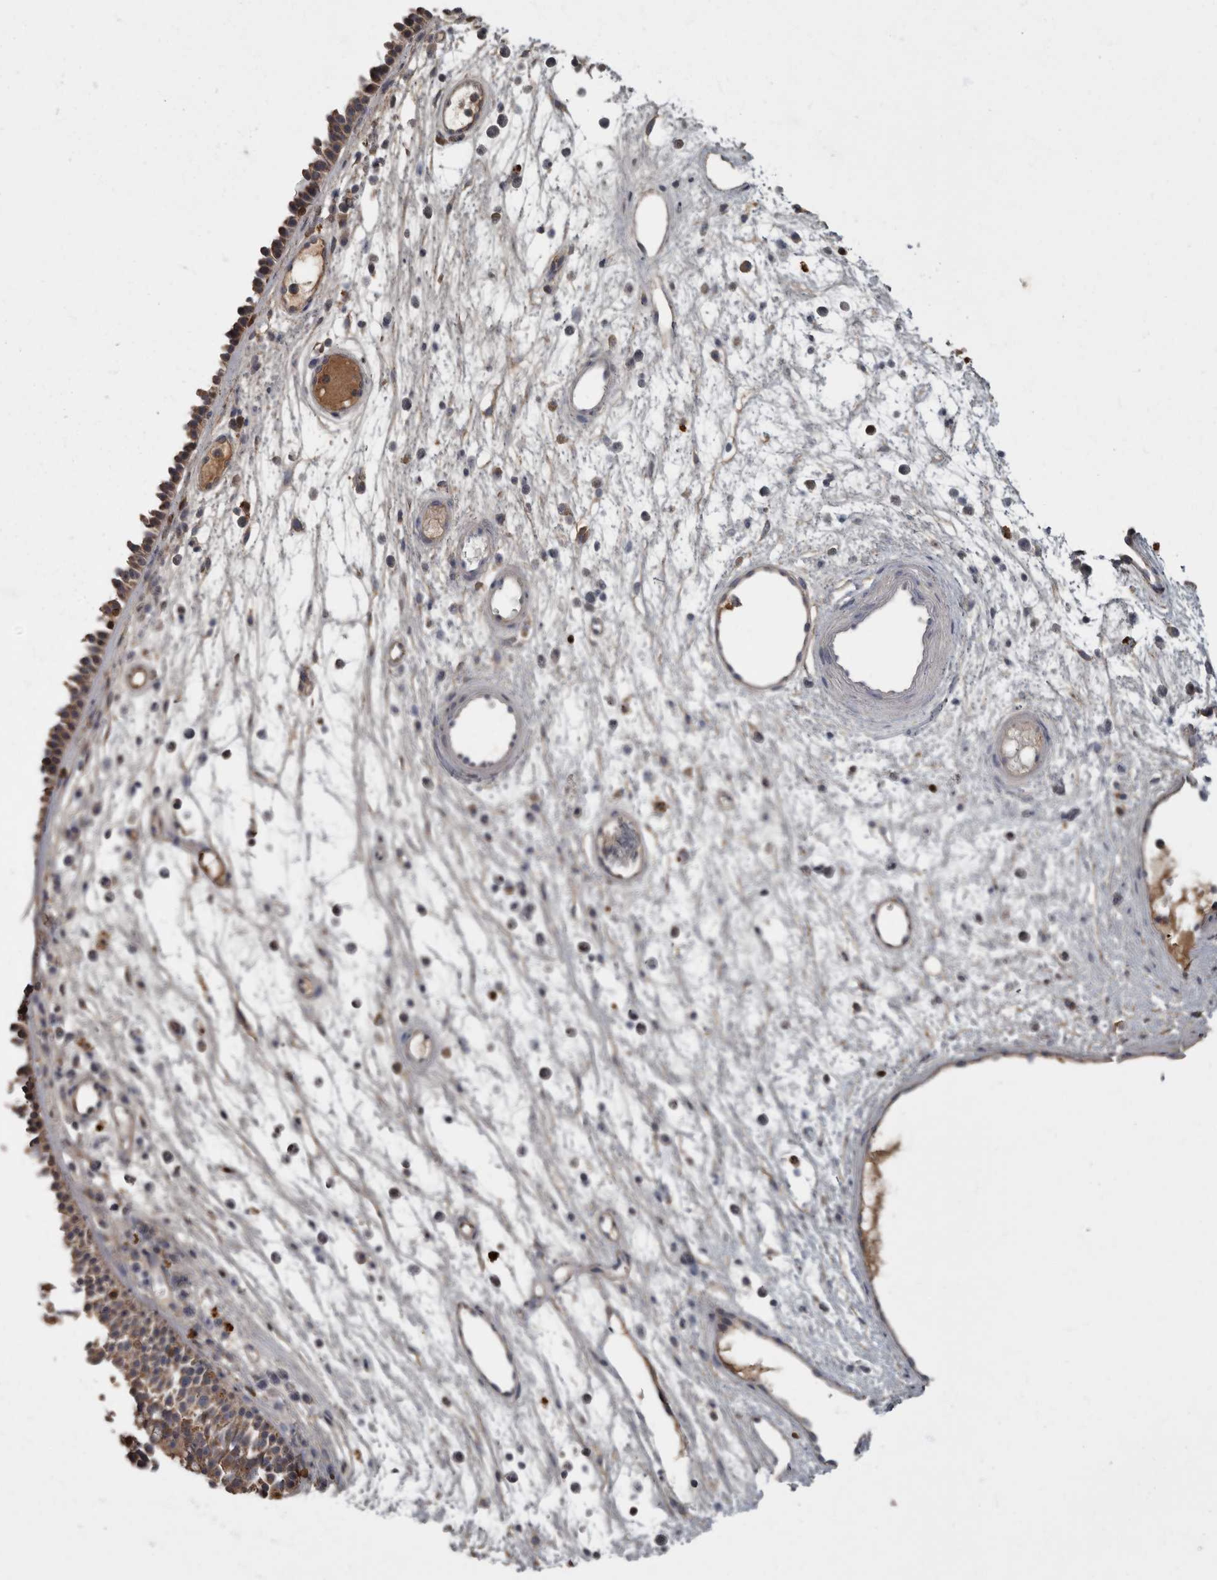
{"staining": {"intensity": "weak", "quantity": "25%-75%", "location": "cytoplasmic/membranous"}, "tissue": "nasopharynx", "cell_type": "Respiratory epithelial cells", "image_type": "normal", "snomed": [{"axis": "morphology", "description": "Normal tissue, NOS"}, {"axis": "morphology", "description": "Inflammation, NOS"}, {"axis": "morphology", "description": "Malignant melanoma, Metastatic site"}, {"axis": "topography", "description": "Nasopharynx"}], "caption": "This is a histology image of IHC staining of normal nasopharynx, which shows weak expression in the cytoplasmic/membranous of respiratory epithelial cells.", "gene": "PPP1R3C", "patient": {"sex": "male", "age": 70}}